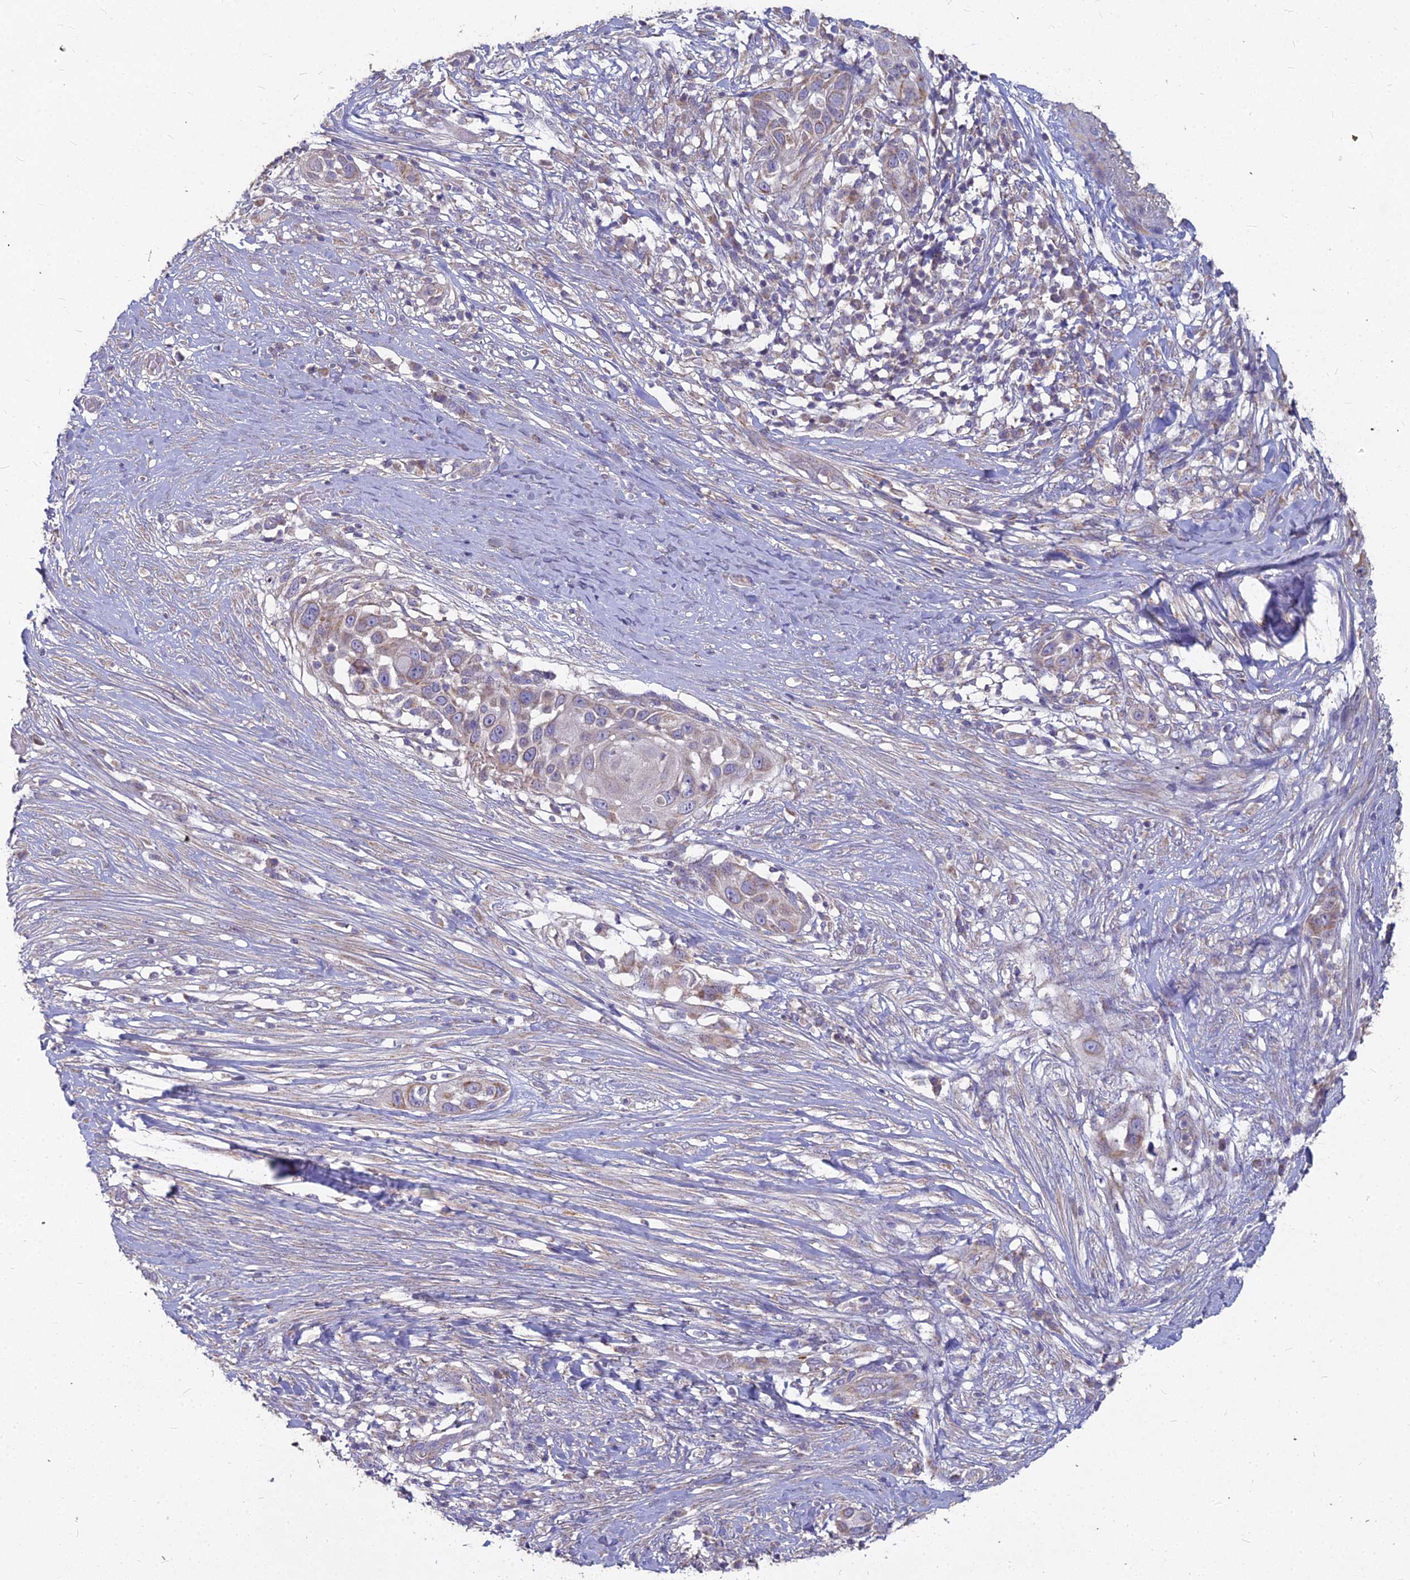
{"staining": {"intensity": "weak", "quantity": "<25%", "location": "cytoplasmic/membranous"}, "tissue": "skin cancer", "cell_type": "Tumor cells", "image_type": "cancer", "snomed": [{"axis": "morphology", "description": "Squamous cell carcinoma, NOS"}, {"axis": "topography", "description": "Skin"}], "caption": "This micrograph is of skin cancer stained with IHC to label a protein in brown with the nuclei are counter-stained blue. There is no positivity in tumor cells.", "gene": "MICU2", "patient": {"sex": "female", "age": 44}}